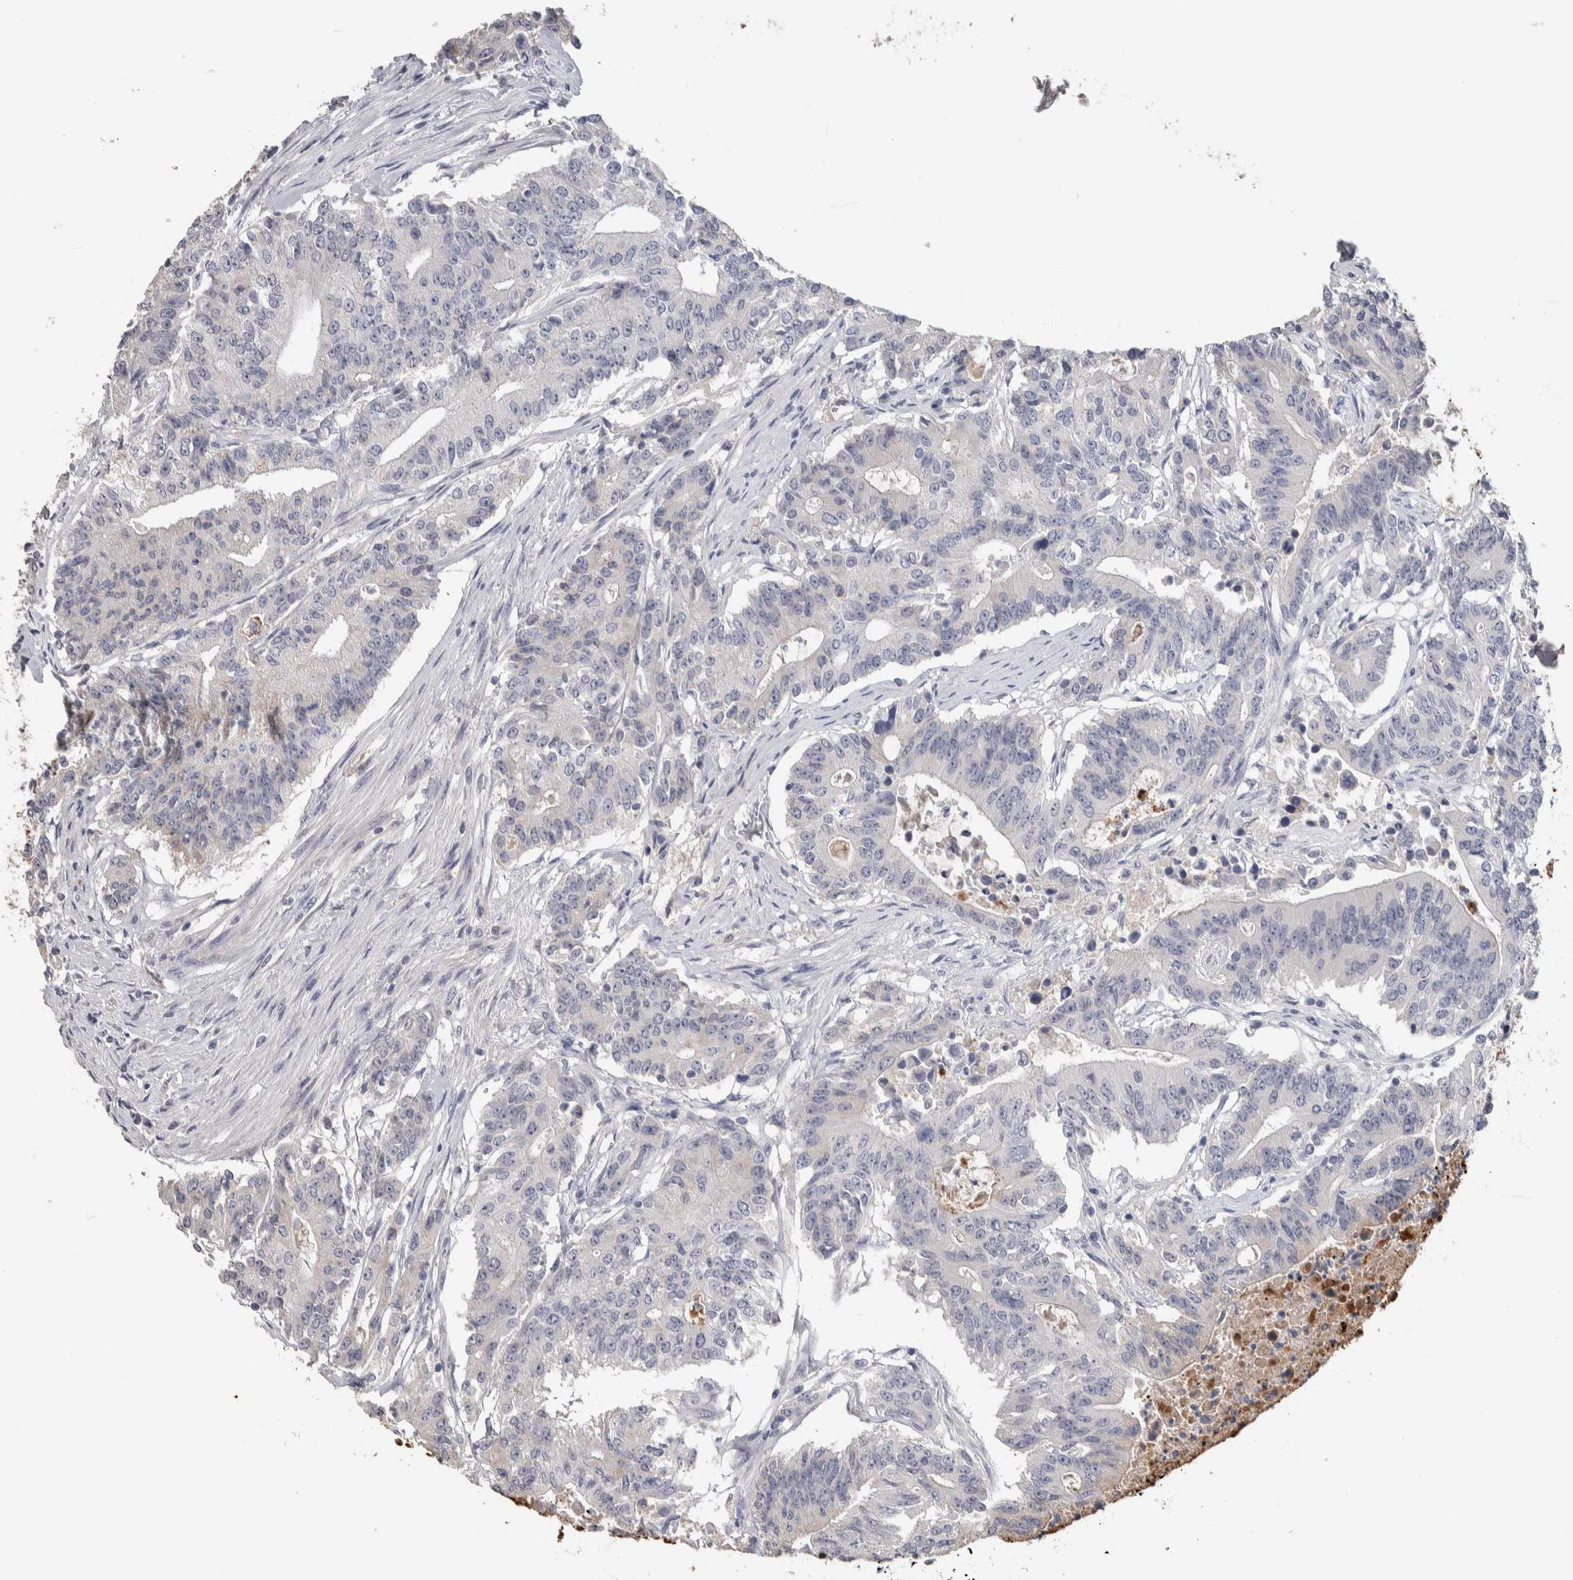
{"staining": {"intensity": "weak", "quantity": "<25%", "location": "cytoplasmic/membranous"}, "tissue": "colorectal cancer", "cell_type": "Tumor cells", "image_type": "cancer", "snomed": [{"axis": "morphology", "description": "Adenocarcinoma, NOS"}, {"axis": "topography", "description": "Colon"}], "caption": "An IHC image of colorectal cancer (adenocarcinoma) is shown. There is no staining in tumor cells of colorectal cancer (adenocarcinoma).", "gene": "TMEM102", "patient": {"sex": "female", "age": 77}}